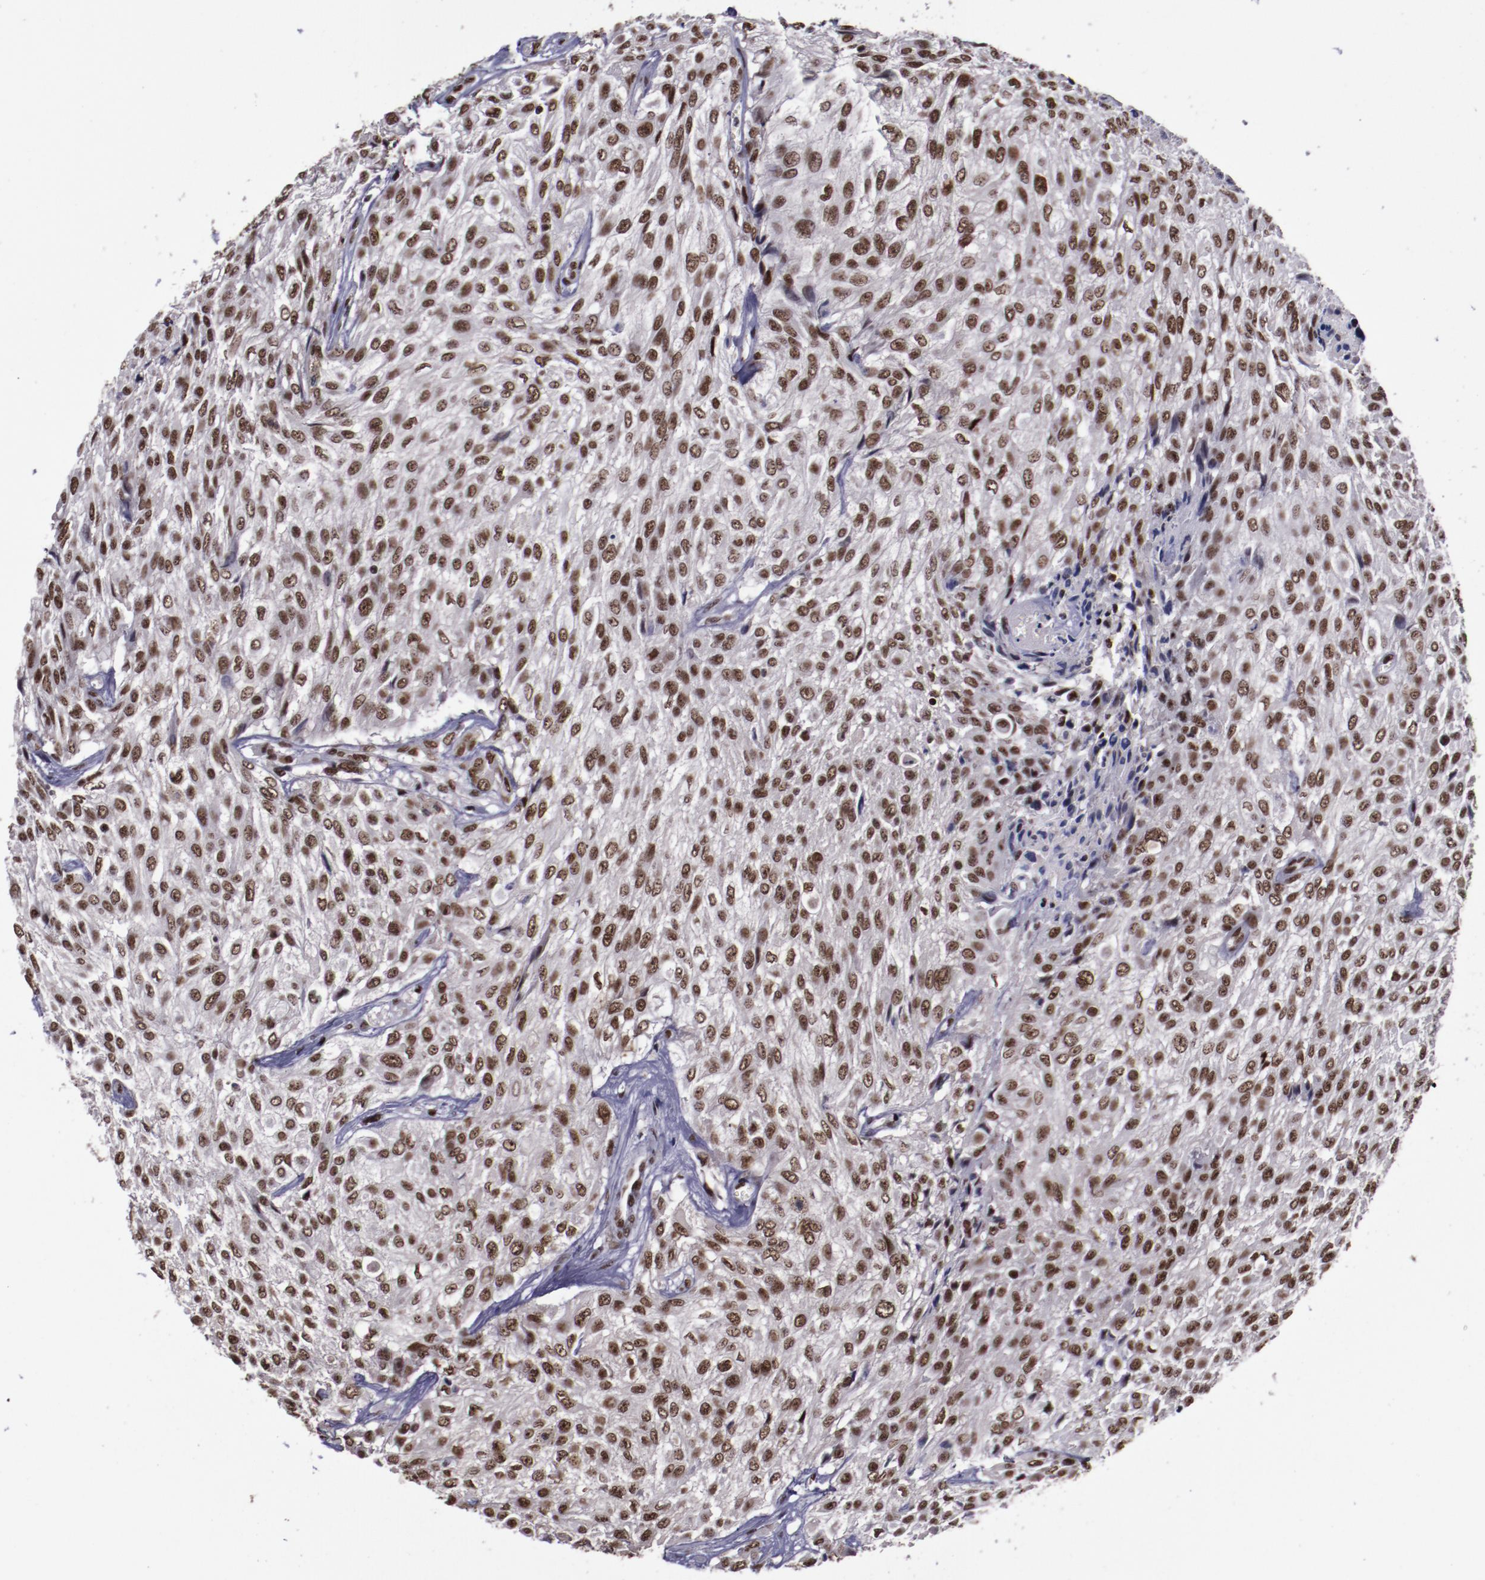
{"staining": {"intensity": "moderate", "quantity": ">75%", "location": "nuclear"}, "tissue": "urothelial cancer", "cell_type": "Tumor cells", "image_type": "cancer", "snomed": [{"axis": "morphology", "description": "Urothelial carcinoma, High grade"}, {"axis": "topography", "description": "Urinary bladder"}], "caption": "DAB (3,3'-diaminobenzidine) immunohistochemical staining of urothelial cancer shows moderate nuclear protein staining in about >75% of tumor cells.", "gene": "ERH", "patient": {"sex": "male", "age": 57}}